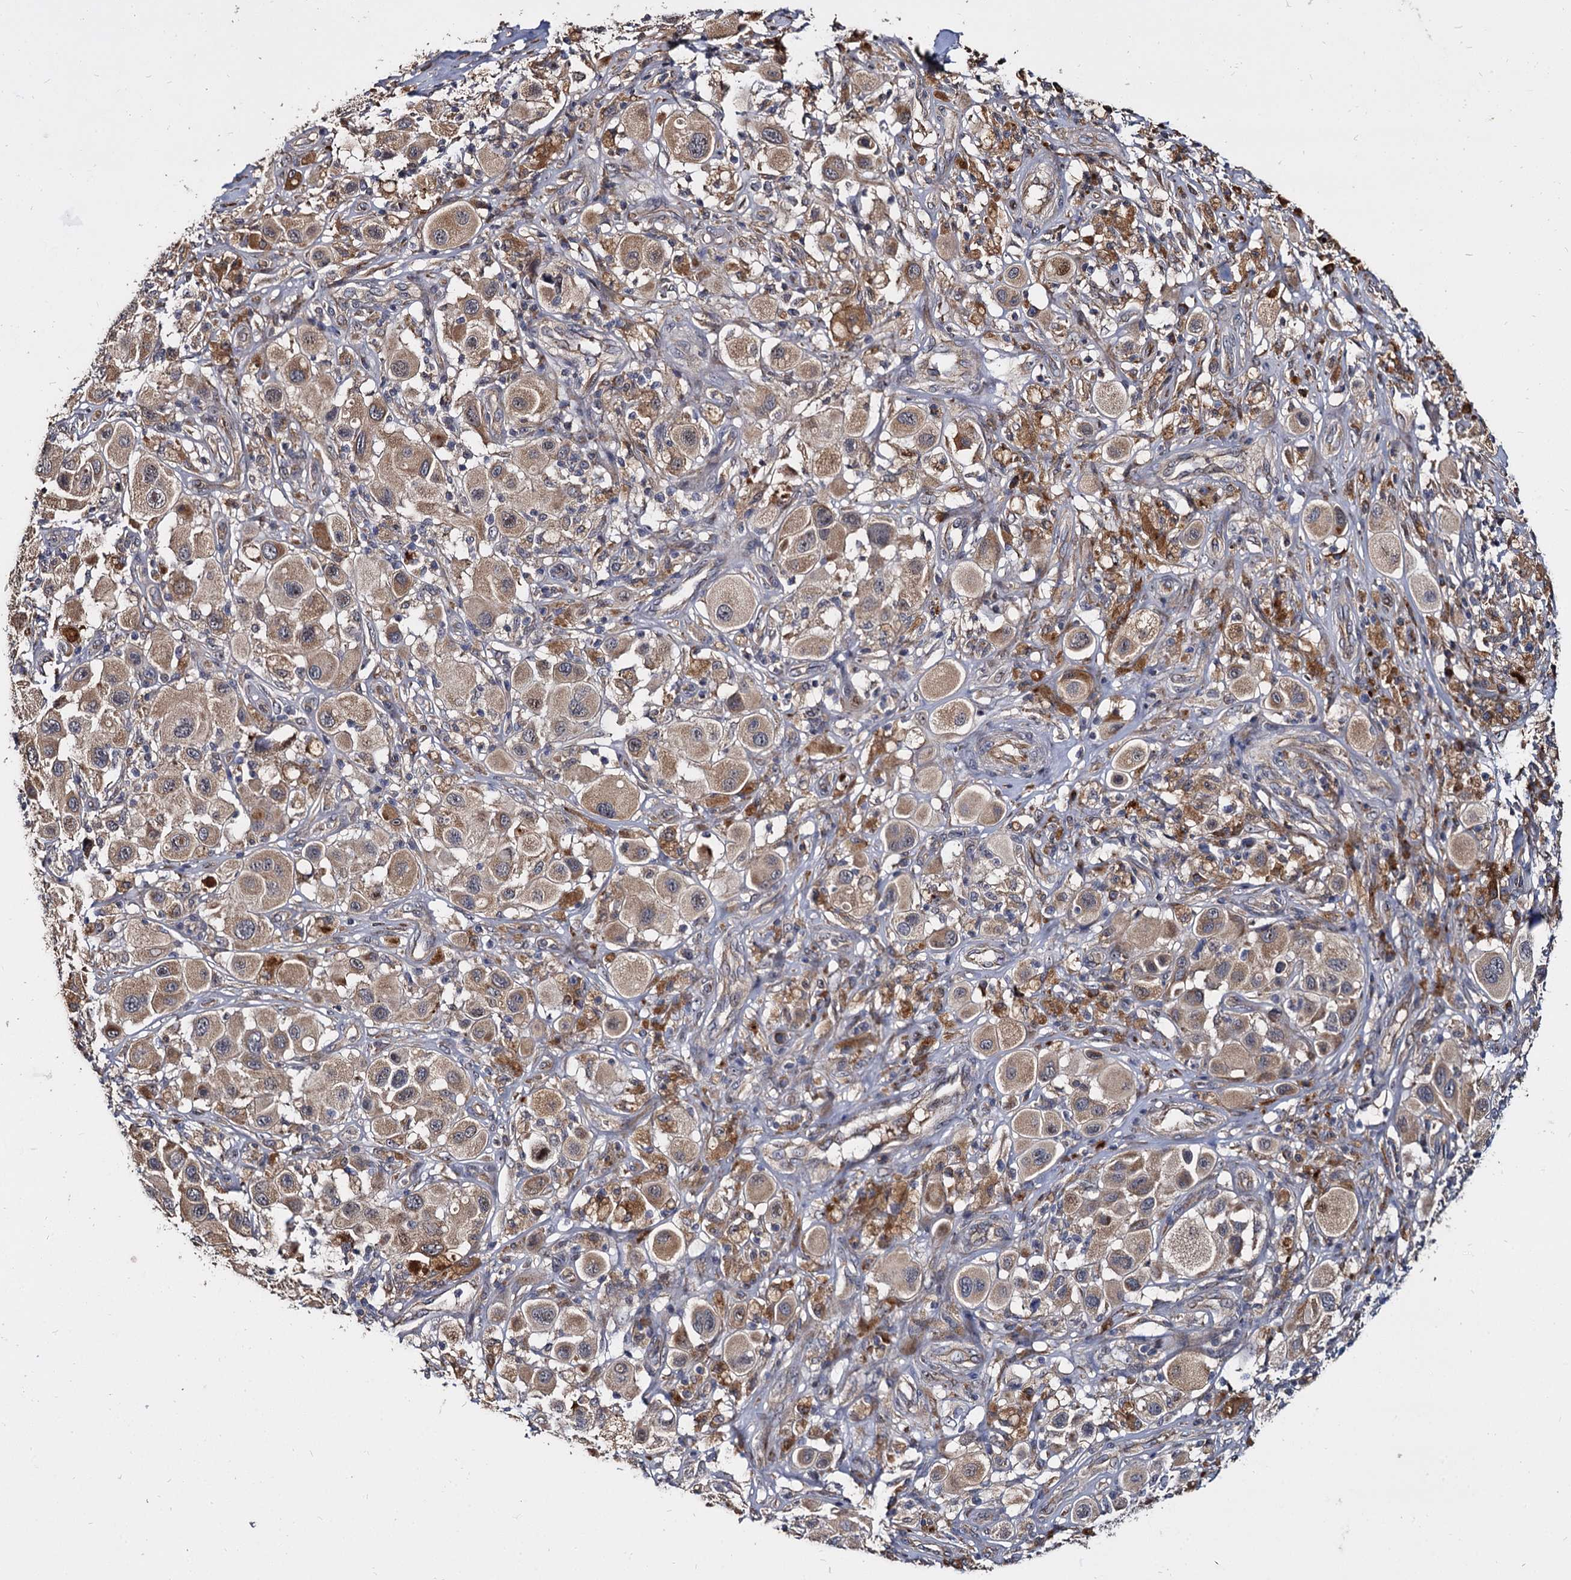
{"staining": {"intensity": "moderate", "quantity": ">75%", "location": "cytoplasmic/membranous"}, "tissue": "melanoma", "cell_type": "Tumor cells", "image_type": "cancer", "snomed": [{"axis": "morphology", "description": "Malignant melanoma, Metastatic site"}, {"axis": "topography", "description": "Skin"}], "caption": "A brown stain highlights moderate cytoplasmic/membranous positivity of a protein in malignant melanoma (metastatic site) tumor cells.", "gene": "WWC3", "patient": {"sex": "male", "age": 41}}